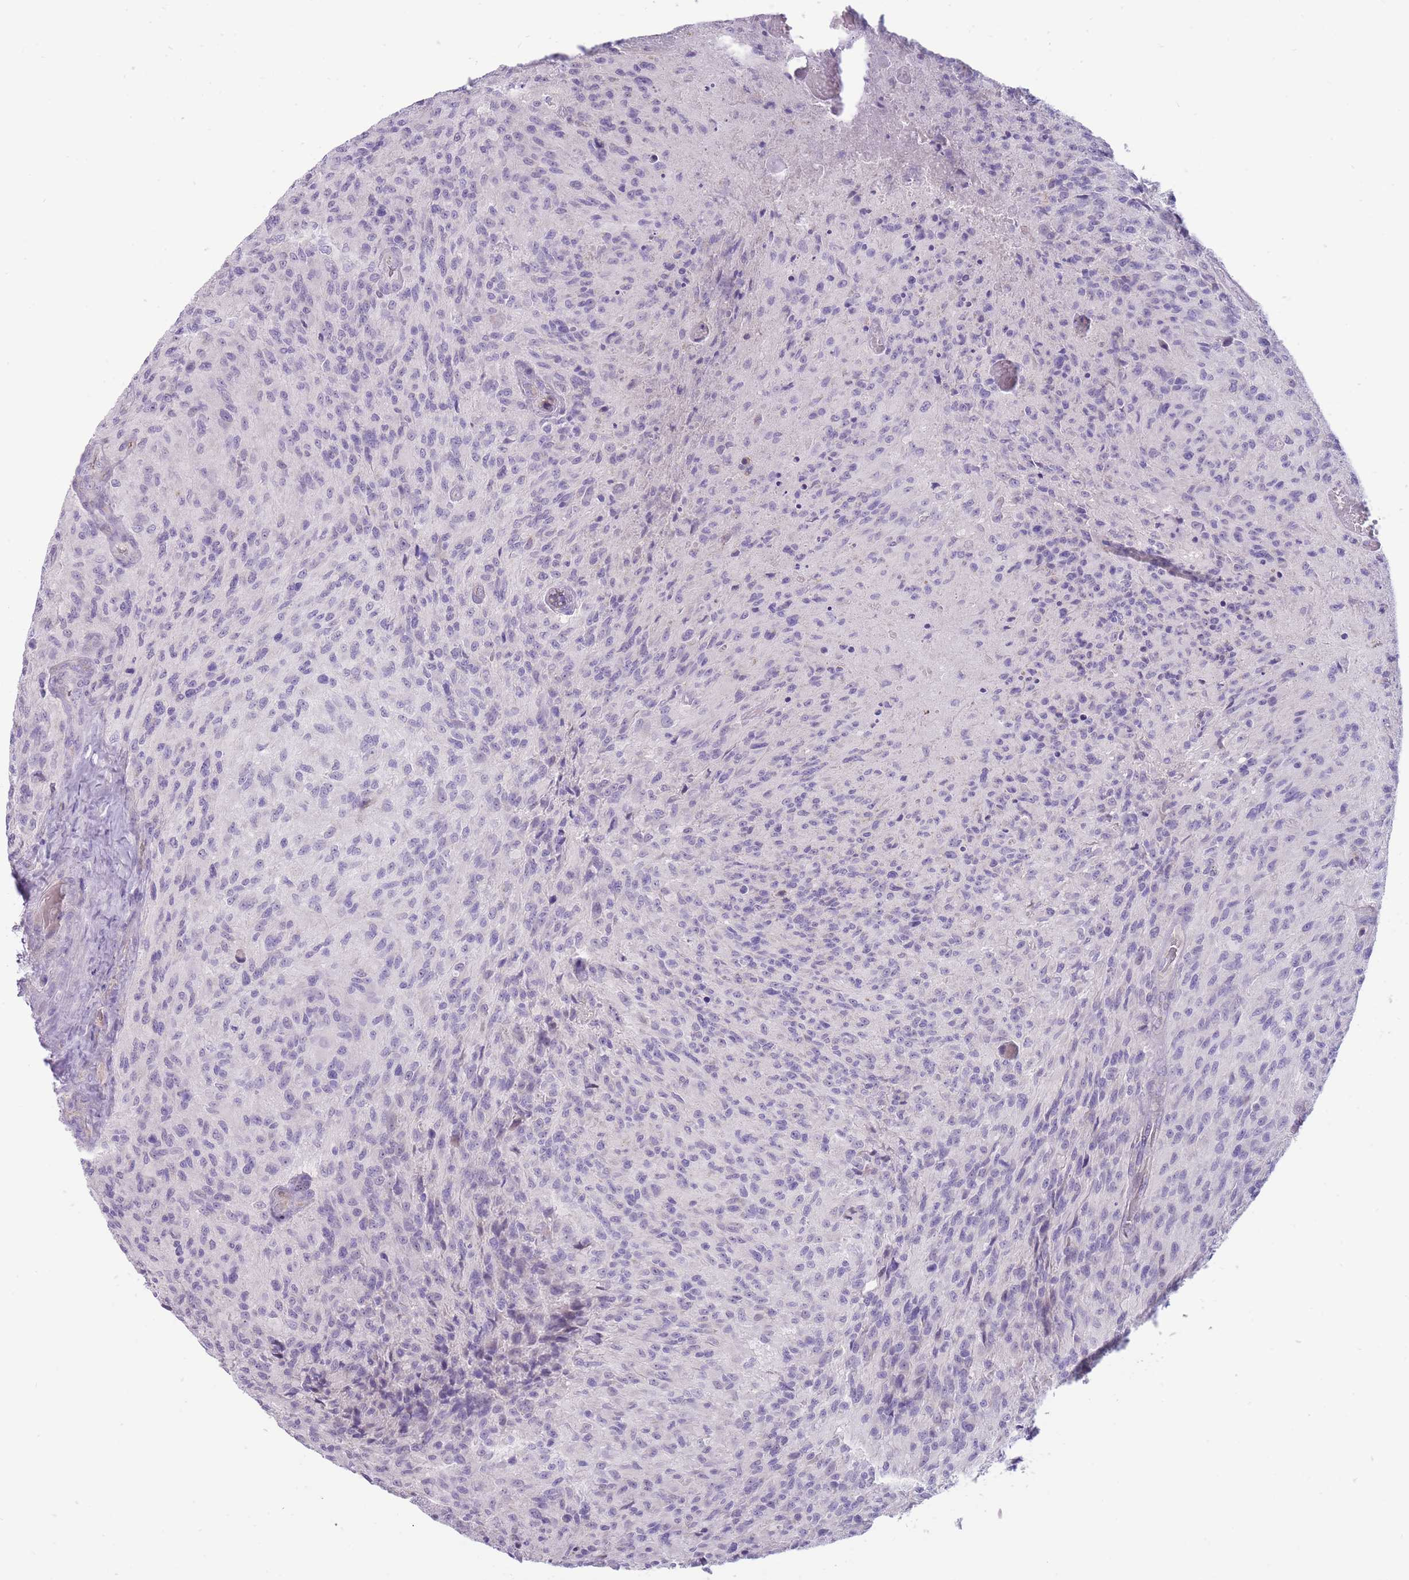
{"staining": {"intensity": "negative", "quantity": "none", "location": "none"}, "tissue": "glioma", "cell_type": "Tumor cells", "image_type": "cancer", "snomed": [{"axis": "morphology", "description": "Normal tissue, NOS"}, {"axis": "morphology", "description": "Glioma, malignant, High grade"}, {"axis": "topography", "description": "Cerebral cortex"}], "caption": "Human high-grade glioma (malignant) stained for a protein using immunohistochemistry demonstrates no positivity in tumor cells.", "gene": "ERICH4", "patient": {"sex": "male", "age": 56}}